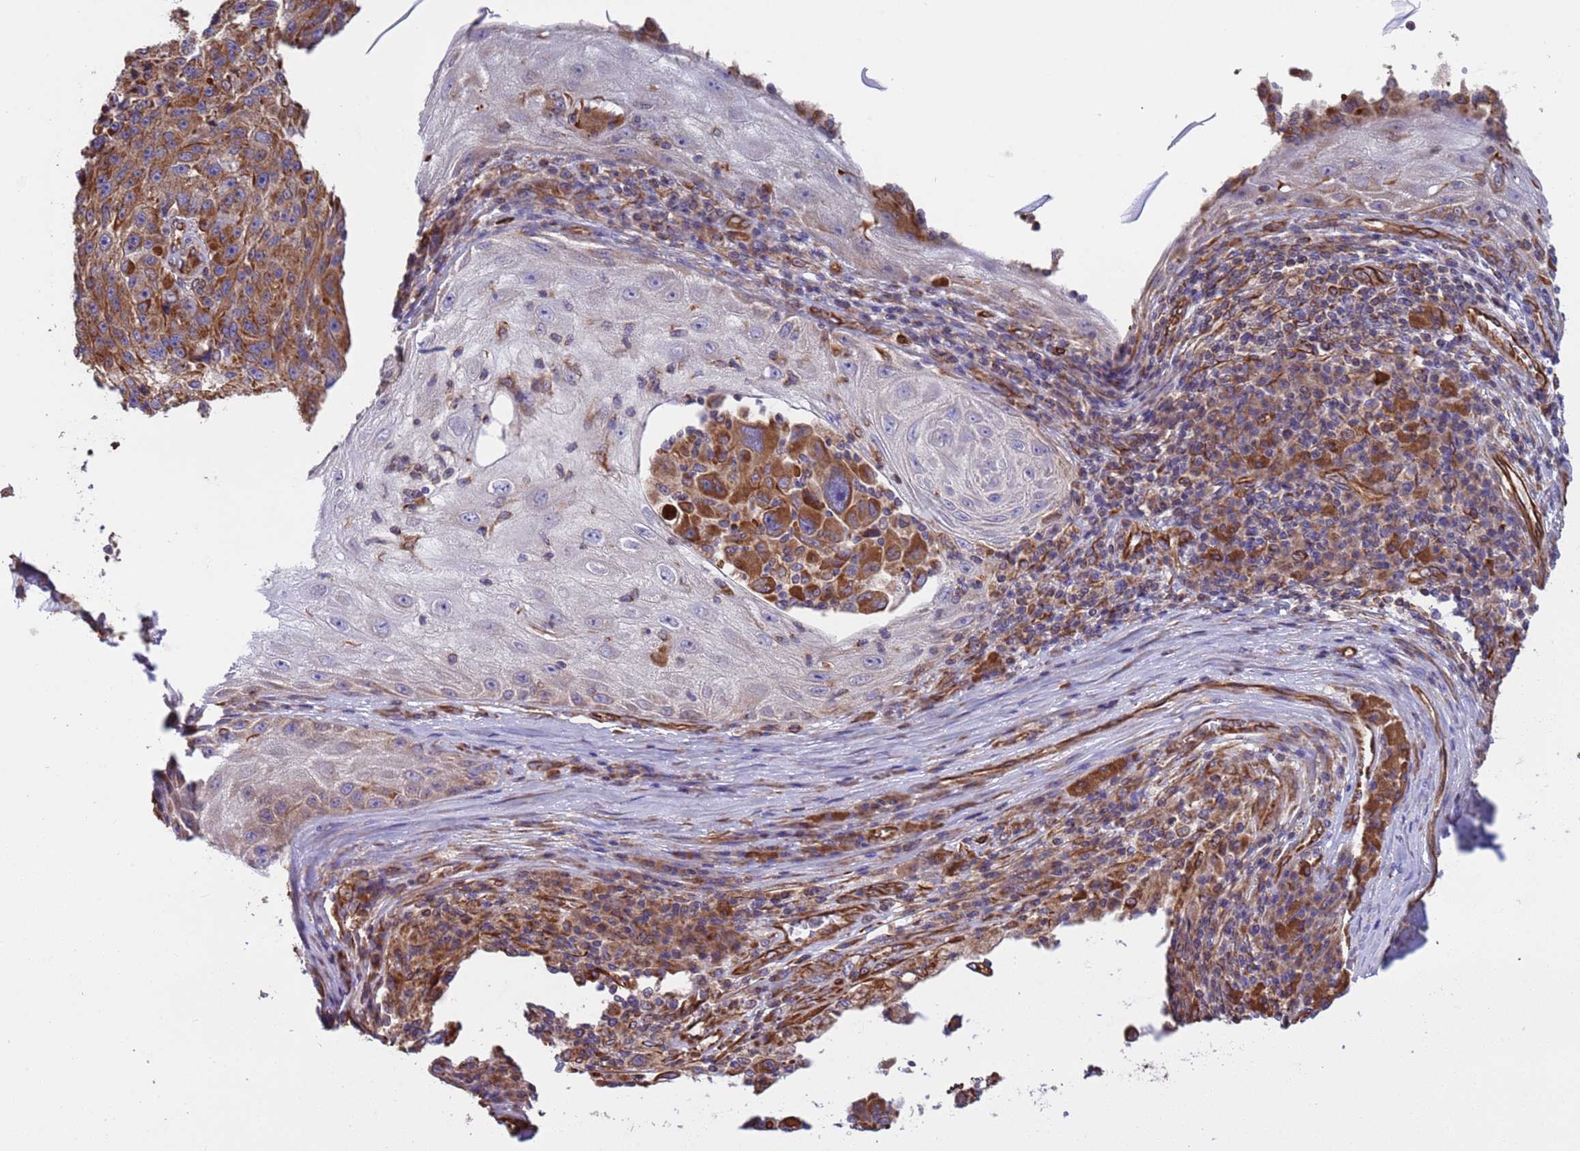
{"staining": {"intensity": "moderate", "quantity": ">75%", "location": "cytoplasmic/membranous"}, "tissue": "melanoma", "cell_type": "Tumor cells", "image_type": "cancer", "snomed": [{"axis": "morphology", "description": "Malignant melanoma, NOS"}, {"axis": "topography", "description": "Skin"}], "caption": "Moderate cytoplasmic/membranous protein positivity is seen in approximately >75% of tumor cells in malignant melanoma.", "gene": "NUDT12", "patient": {"sex": "male", "age": 53}}